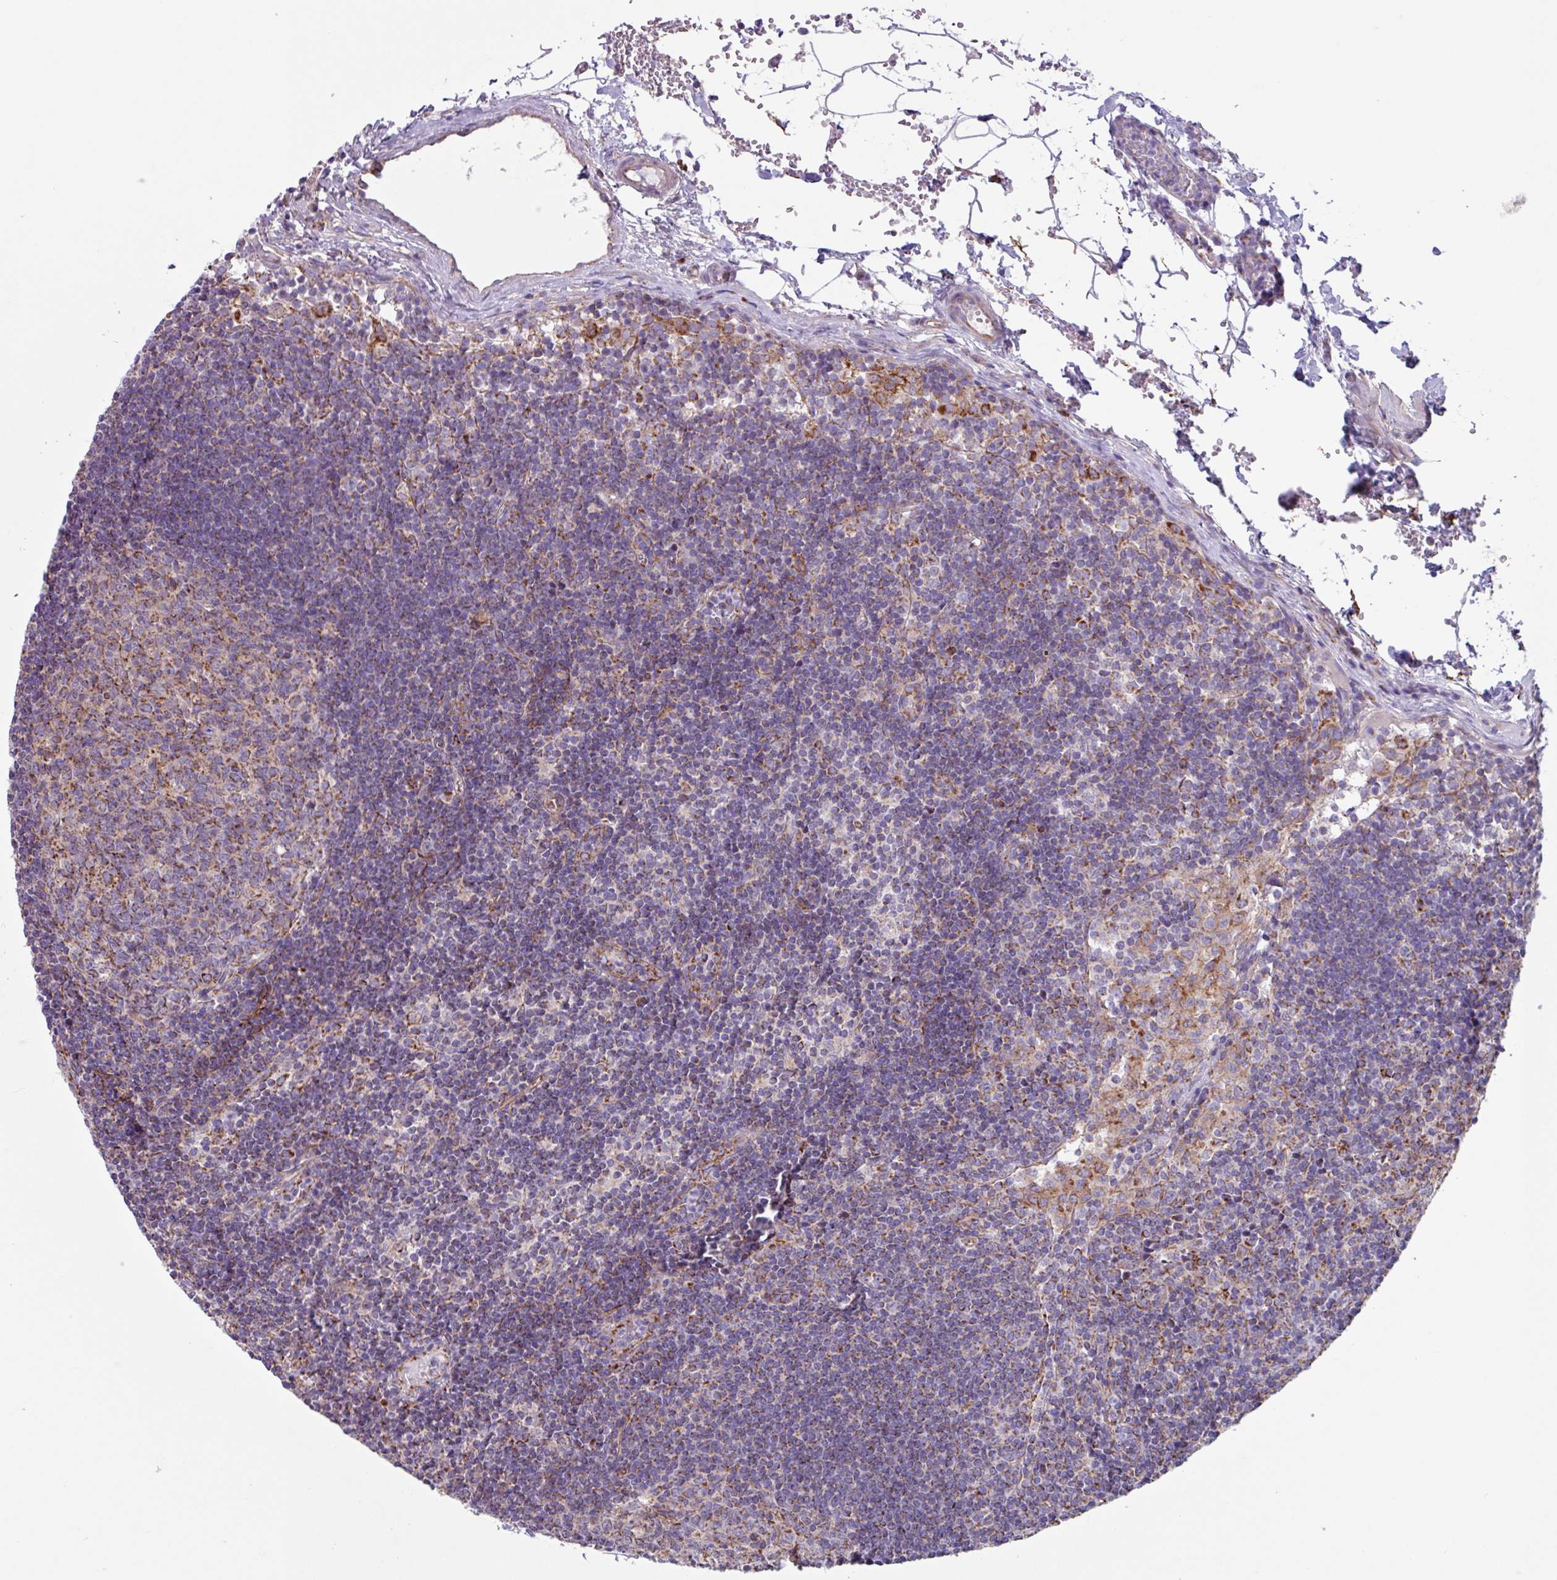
{"staining": {"intensity": "moderate", "quantity": "25%-75%", "location": "cytoplasmic/membranous"}, "tissue": "lymph node", "cell_type": "Germinal center cells", "image_type": "normal", "snomed": [{"axis": "morphology", "description": "Normal tissue, NOS"}, {"axis": "topography", "description": "Lymph node"}], "caption": "A micrograph of human lymph node stained for a protein shows moderate cytoplasmic/membranous brown staining in germinal center cells. The staining was performed using DAB (3,3'-diaminobenzidine), with brown indicating positive protein expression. Nuclei are stained blue with hematoxylin.", "gene": "OTULIN", "patient": {"sex": "female", "age": 29}}